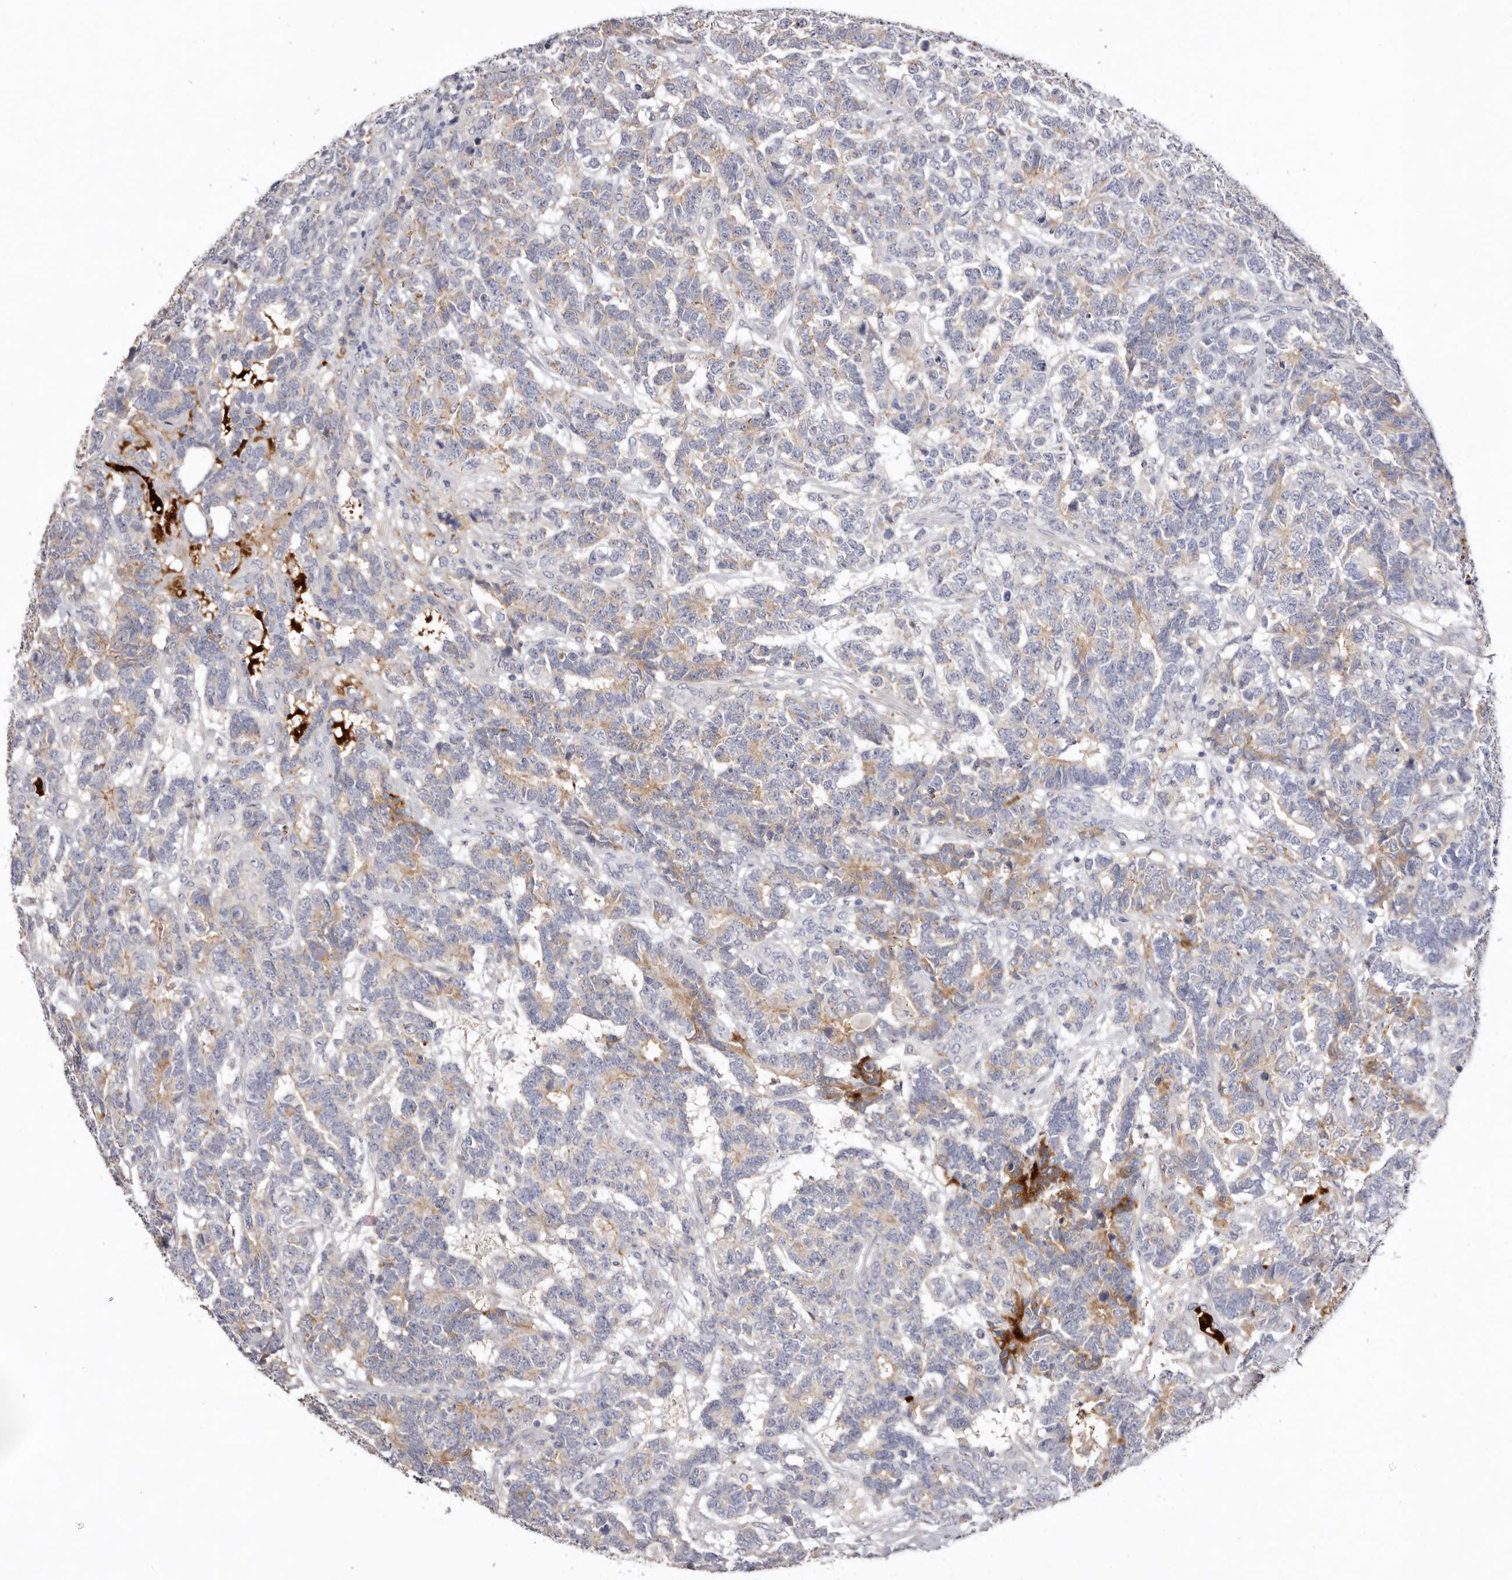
{"staining": {"intensity": "weak", "quantity": "25%-75%", "location": "cytoplasmic/membranous"}, "tissue": "testis cancer", "cell_type": "Tumor cells", "image_type": "cancer", "snomed": [{"axis": "morphology", "description": "Carcinoma, Embryonal, NOS"}, {"axis": "topography", "description": "Testis"}], "caption": "Testis cancer (embryonal carcinoma) stained with a brown dye demonstrates weak cytoplasmic/membranous positive positivity in approximately 25%-75% of tumor cells.", "gene": "LMLN", "patient": {"sex": "male", "age": 26}}